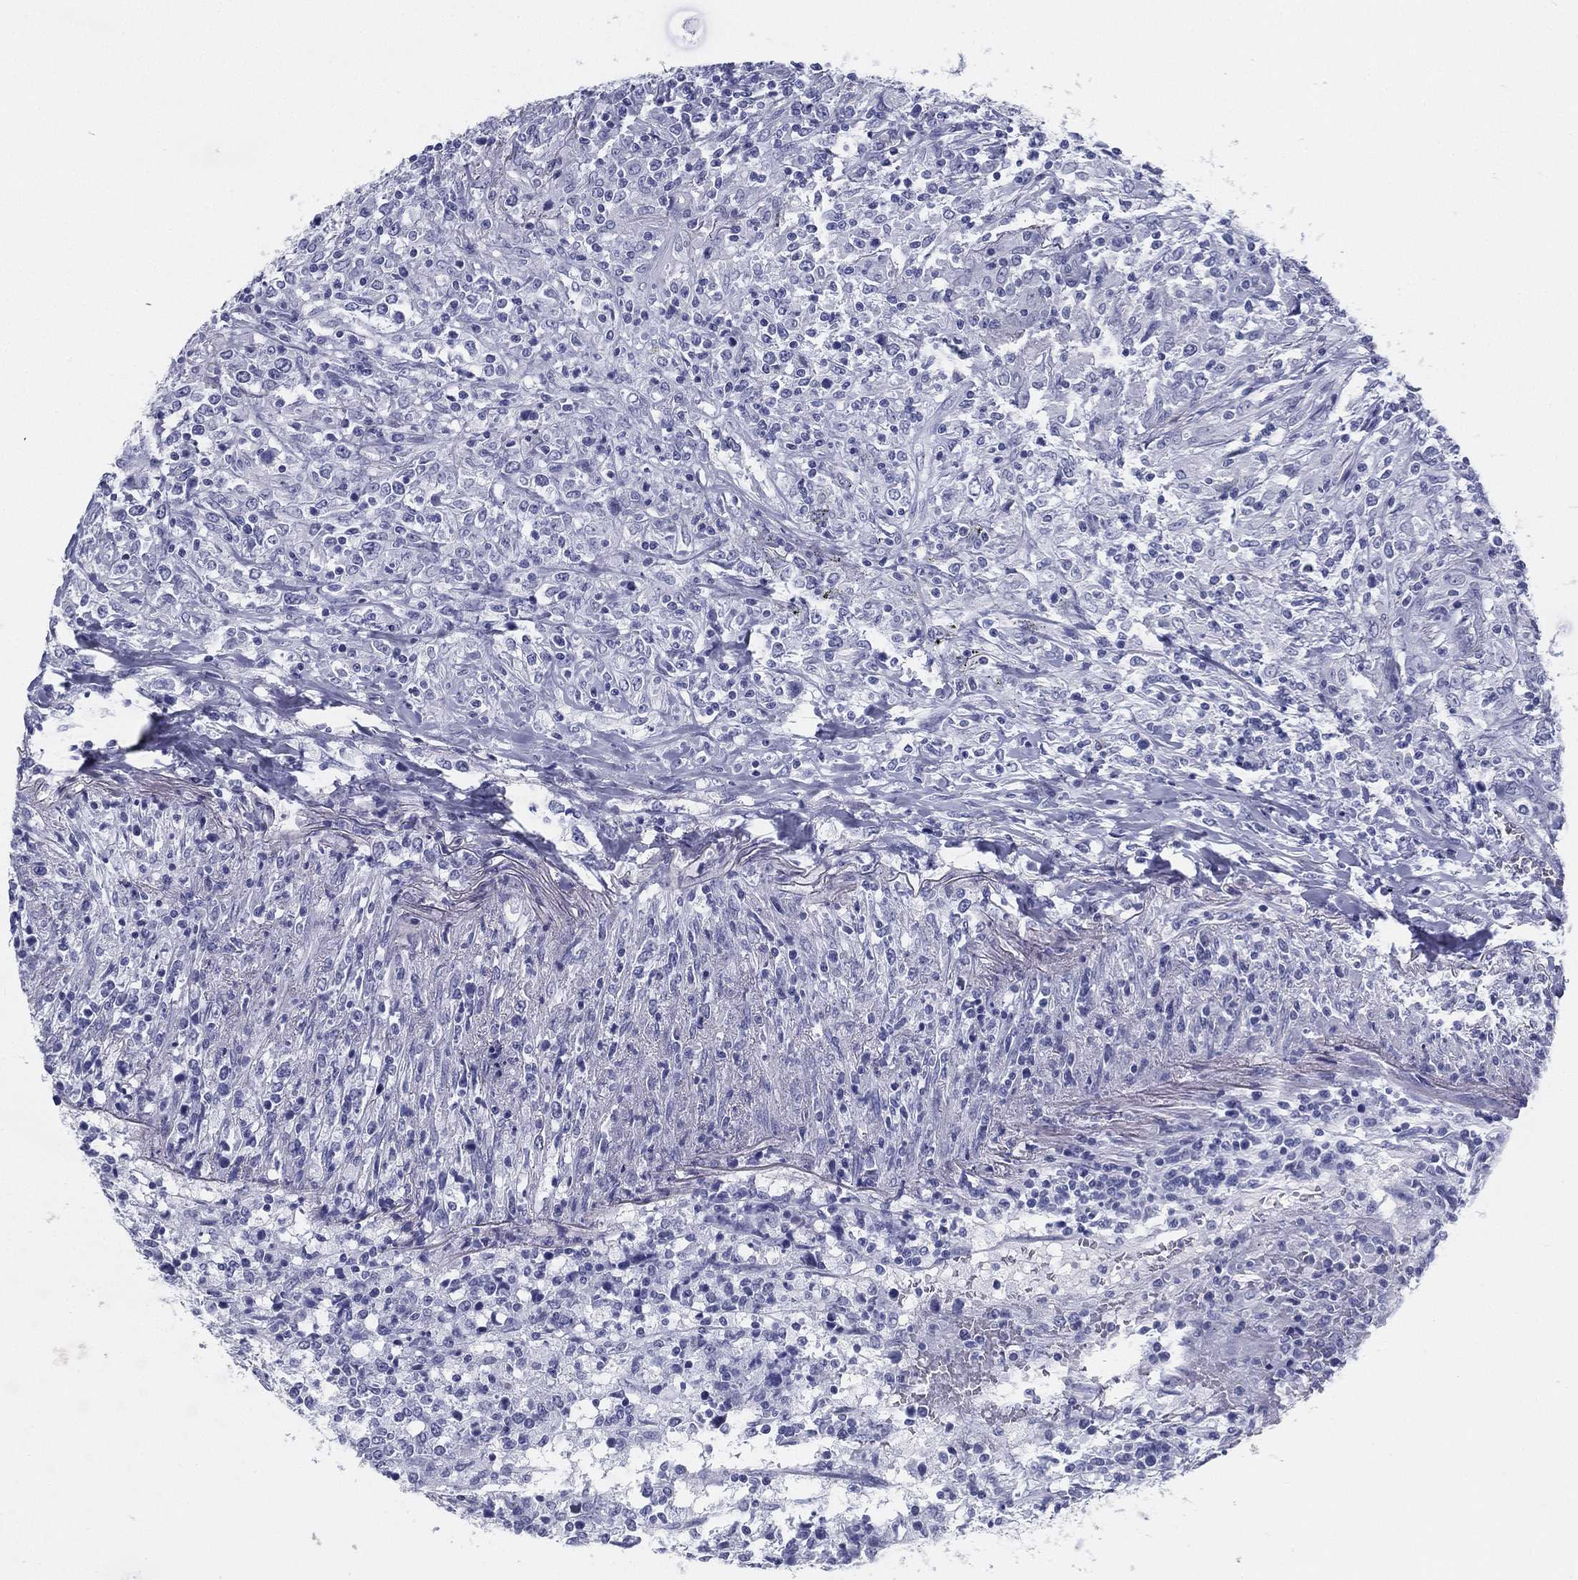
{"staining": {"intensity": "negative", "quantity": "none", "location": "none"}, "tissue": "lymphoma", "cell_type": "Tumor cells", "image_type": "cancer", "snomed": [{"axis": "morphology", "description": "Malignant lymphoma, non-Hodgkin's type, High grade"}, {"axis": "topography", "description": "Lung"}], "caption": "Immunohistochemistry (IHC) image of neoplastic tissue: high-grade malignant lymphoma, non-Hodgkin's type stained with DAB (3,3'-diaminobenzidine) demonstrates no significant protein positivity in tumor cells. (DAB immunohistochemistry (IHC), high magnification).", "gene": "ATP1B2", "patient": {"sex": "male", "age": 79}}